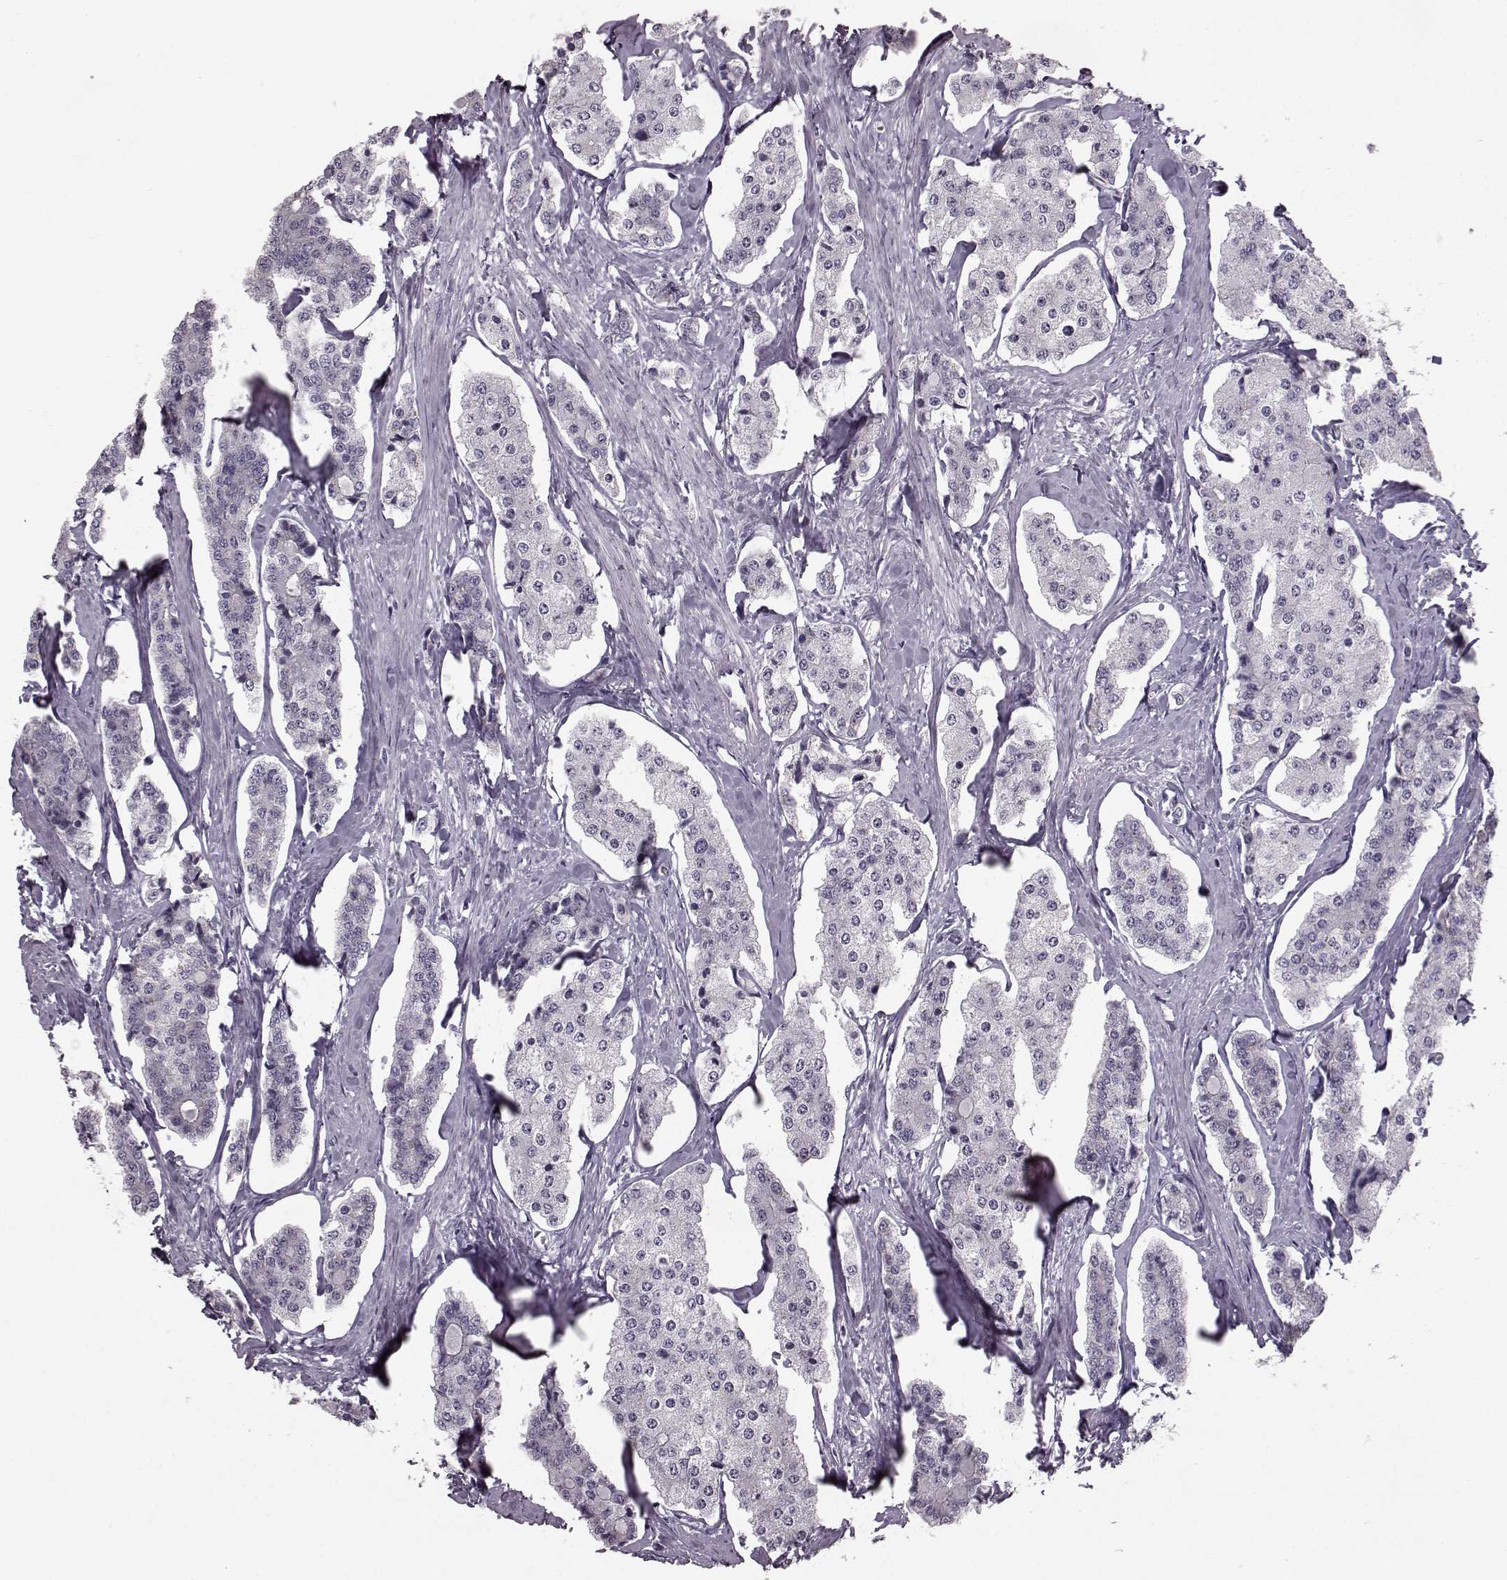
{"staining": {"intensity": "negative", "quantity": "none", "location": "none"}, "tissue": "carcinoid", "cell_type": "Tumor cells", "image_type": "cancer", "snomed": [{"axis": "morphology", "description": "Carcinoid, malignant, NOS"}, {"axis": "topography", "description": "Small intestine"}], "caption": "This histopathology image is of carcinoid (malignant) stained with IHC to label a protein in brown with the nuclei are counter-stained blue. There is no positivity in tumor cells.", "gene": "PRPH2", "patient": {"sex": "female", "age": 65}}